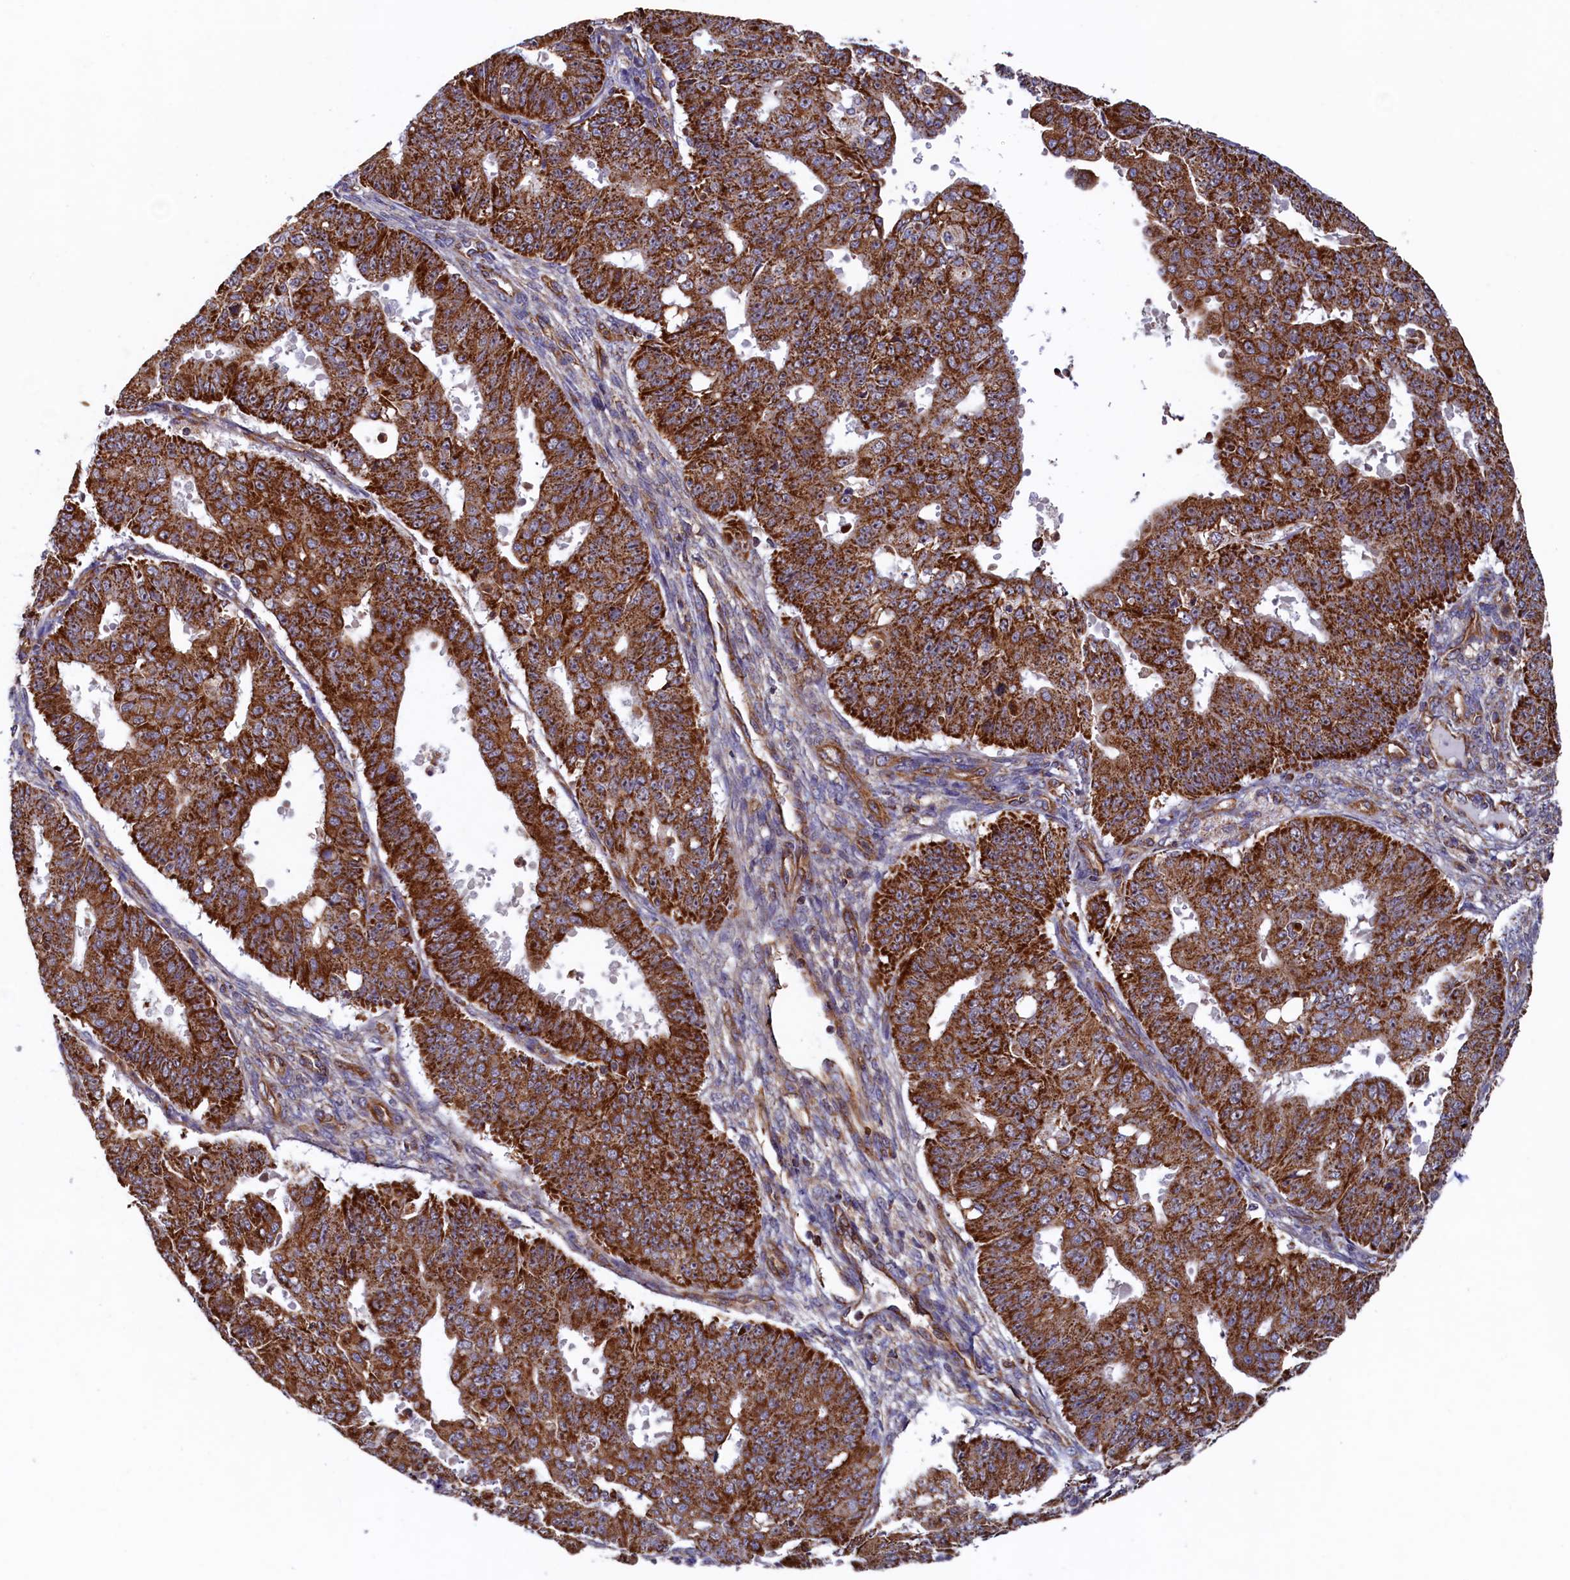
{"staining": {"intensity": "strong", "quantity": ">75%", "location": "cytoplasmic/membranous"}, "tissue": "ovarian cancer", "cell_type": "Tumor cells", "image_type": "cancer", "snomed": [{"axis": "morphology", "description": "Carcinoma, endometroid"}, {"axis": "topography", "description": "Appendix"}, {"axis": "topography", "description": "Ovary"}], "caption": "Immunohistochemical staining of human ovarian cancer exhibits high levels of strong cytoplasmic/membranous protein staining in about >75% of tumor cells.", "gene": "UBE3B", "patient": {"sex": "female", "age": 42}}